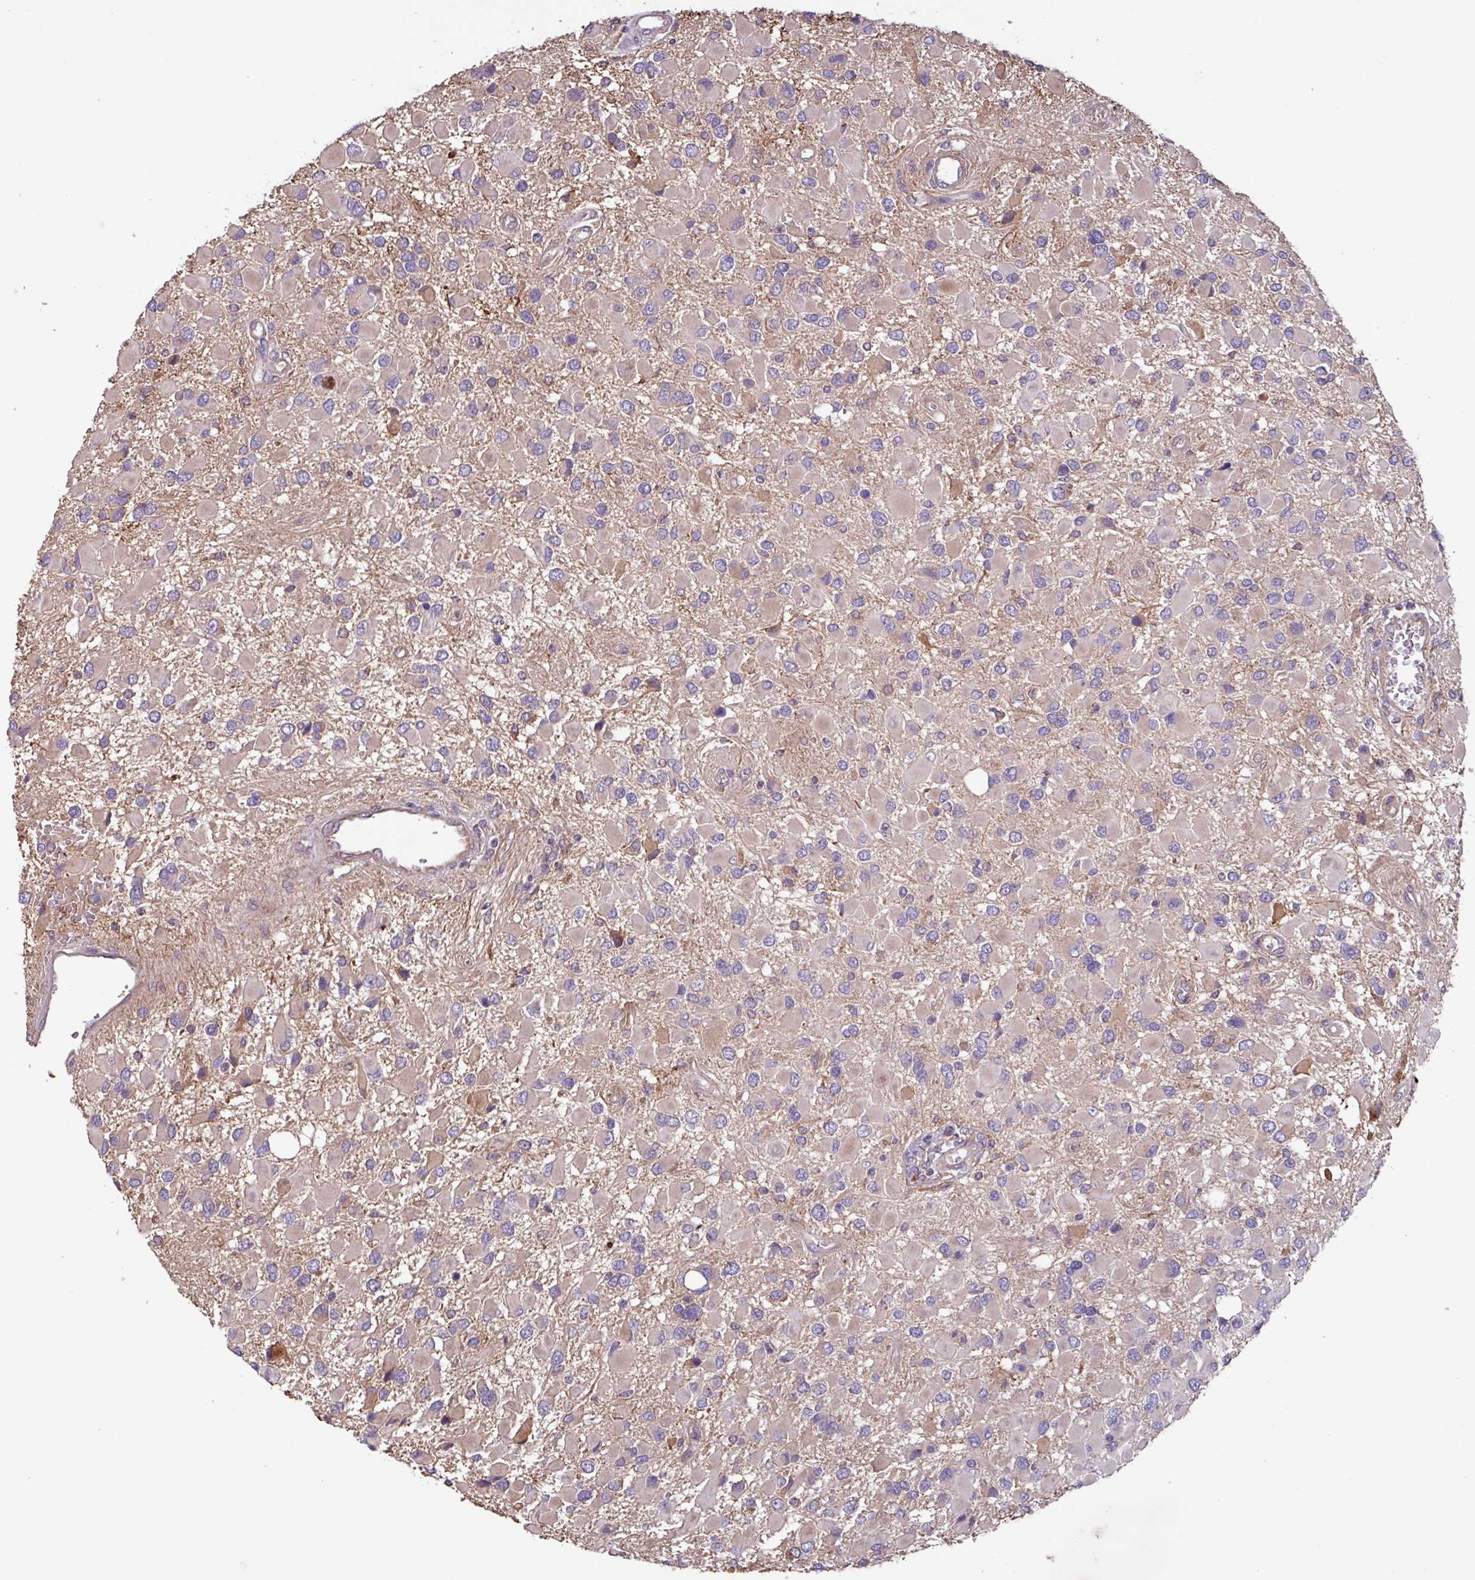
{"staining": {"intensity": "negative", "quantity": "none", "location": "none"}, "tissue": "glioma", "cell_type": "Tumor cells", "image_type": "cancer", "snomed": [{"axis": "morphology", "description": "Glioma, malignant, High grade"}, {"axis": "topography", "description": "Brain"}], "caption": "Immunohistochemistry (IHC) histopathology image of neoplastic tissue: human malignant glioma (high-grade) stained with DAB displays no significant protein staining in tumor cells.", "gene": "PTPRQ", "patient": {"sex": "male", "age": 53}}